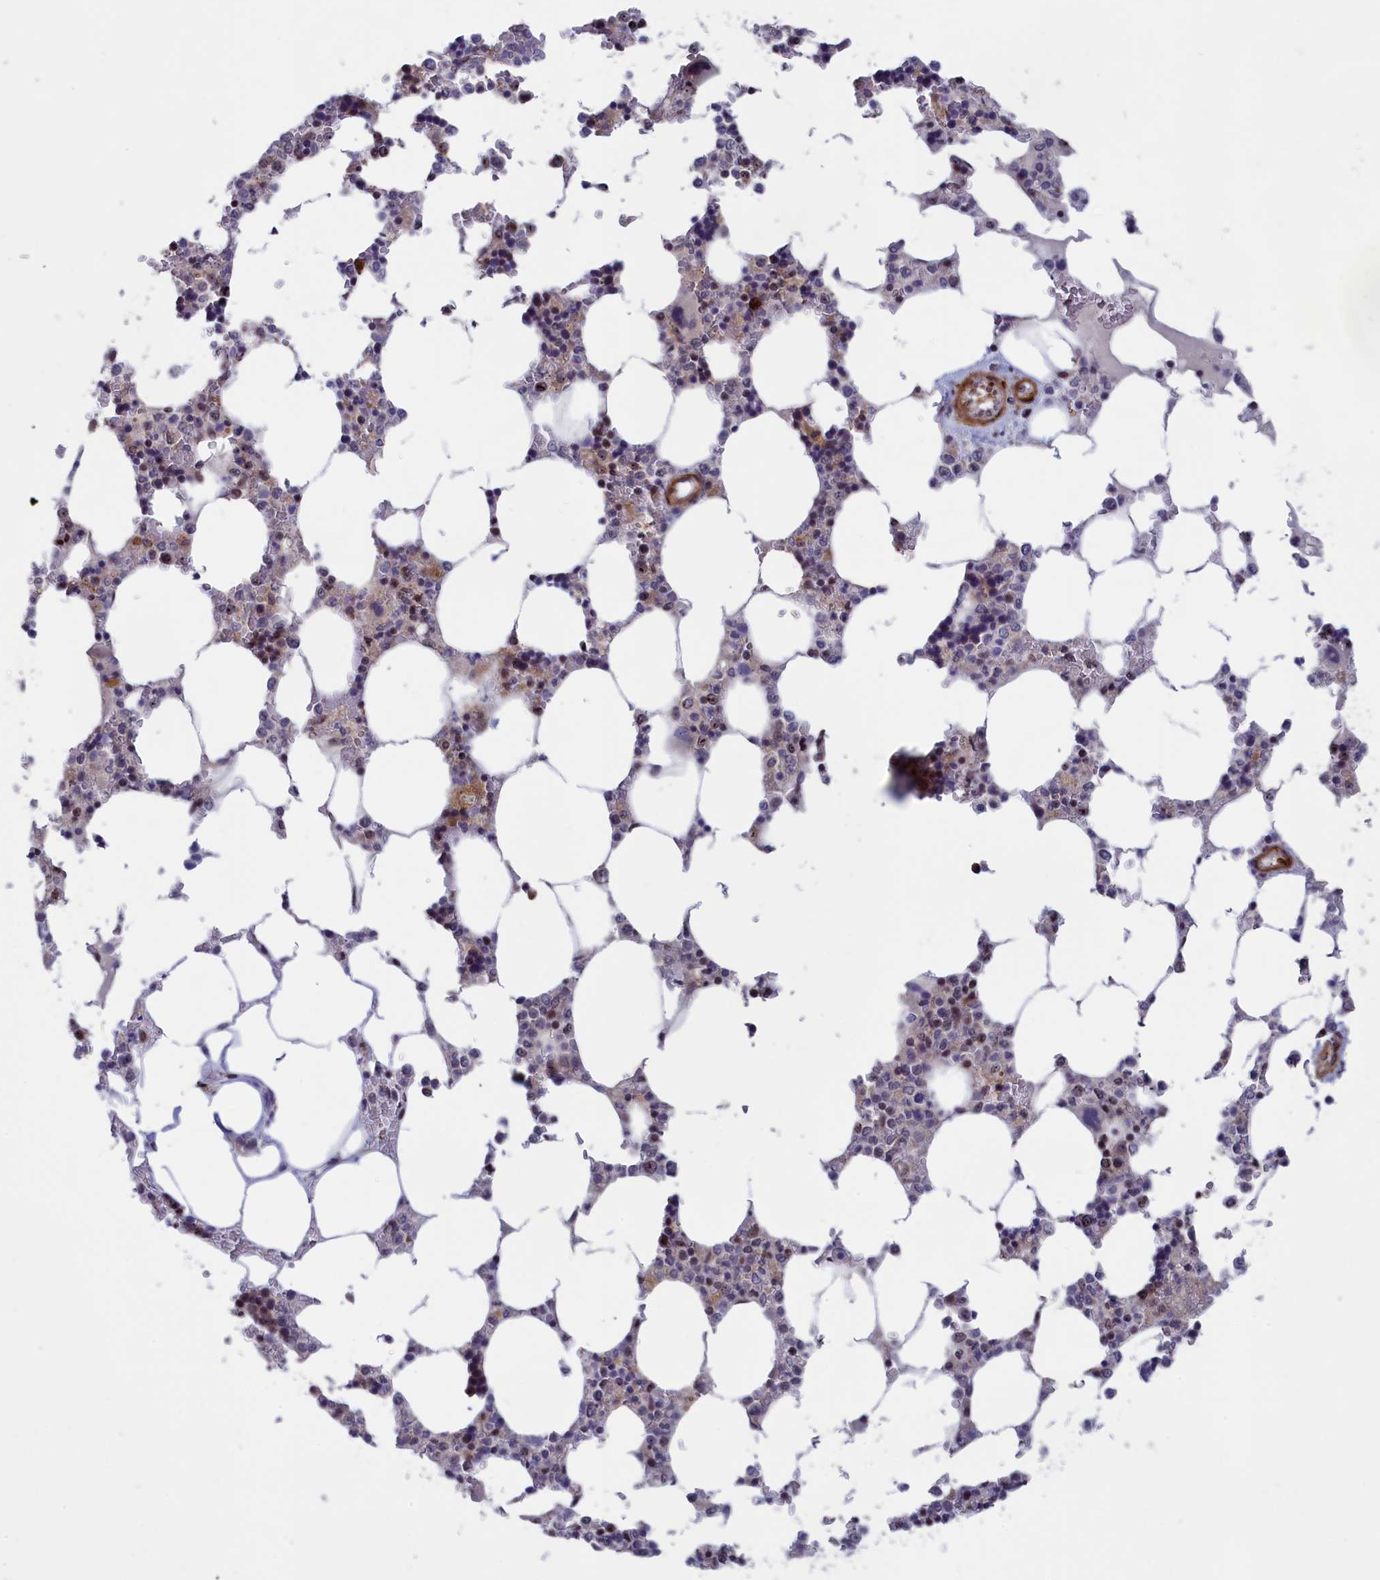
{"staining": {"intensity": "strong", "quantity": "25%-75%", "location": "nuclear"}, "tissue": "bone marrow", "cell_type": "Hematopoietic cells", "image_type": "normal", "snomed": [{"axis": "morphology", "description": "Normal tissue, NOS"}, {"axis": "topography", "description": "Bone marrow"}], "caption": "Bone marrow stained for a protein (brown) shows strong nuclear positive positivity in approximately 25%-75% of hematopoietic cells.", "gene": "PPAN", "patient": {"sex": "male", "age": 64}}